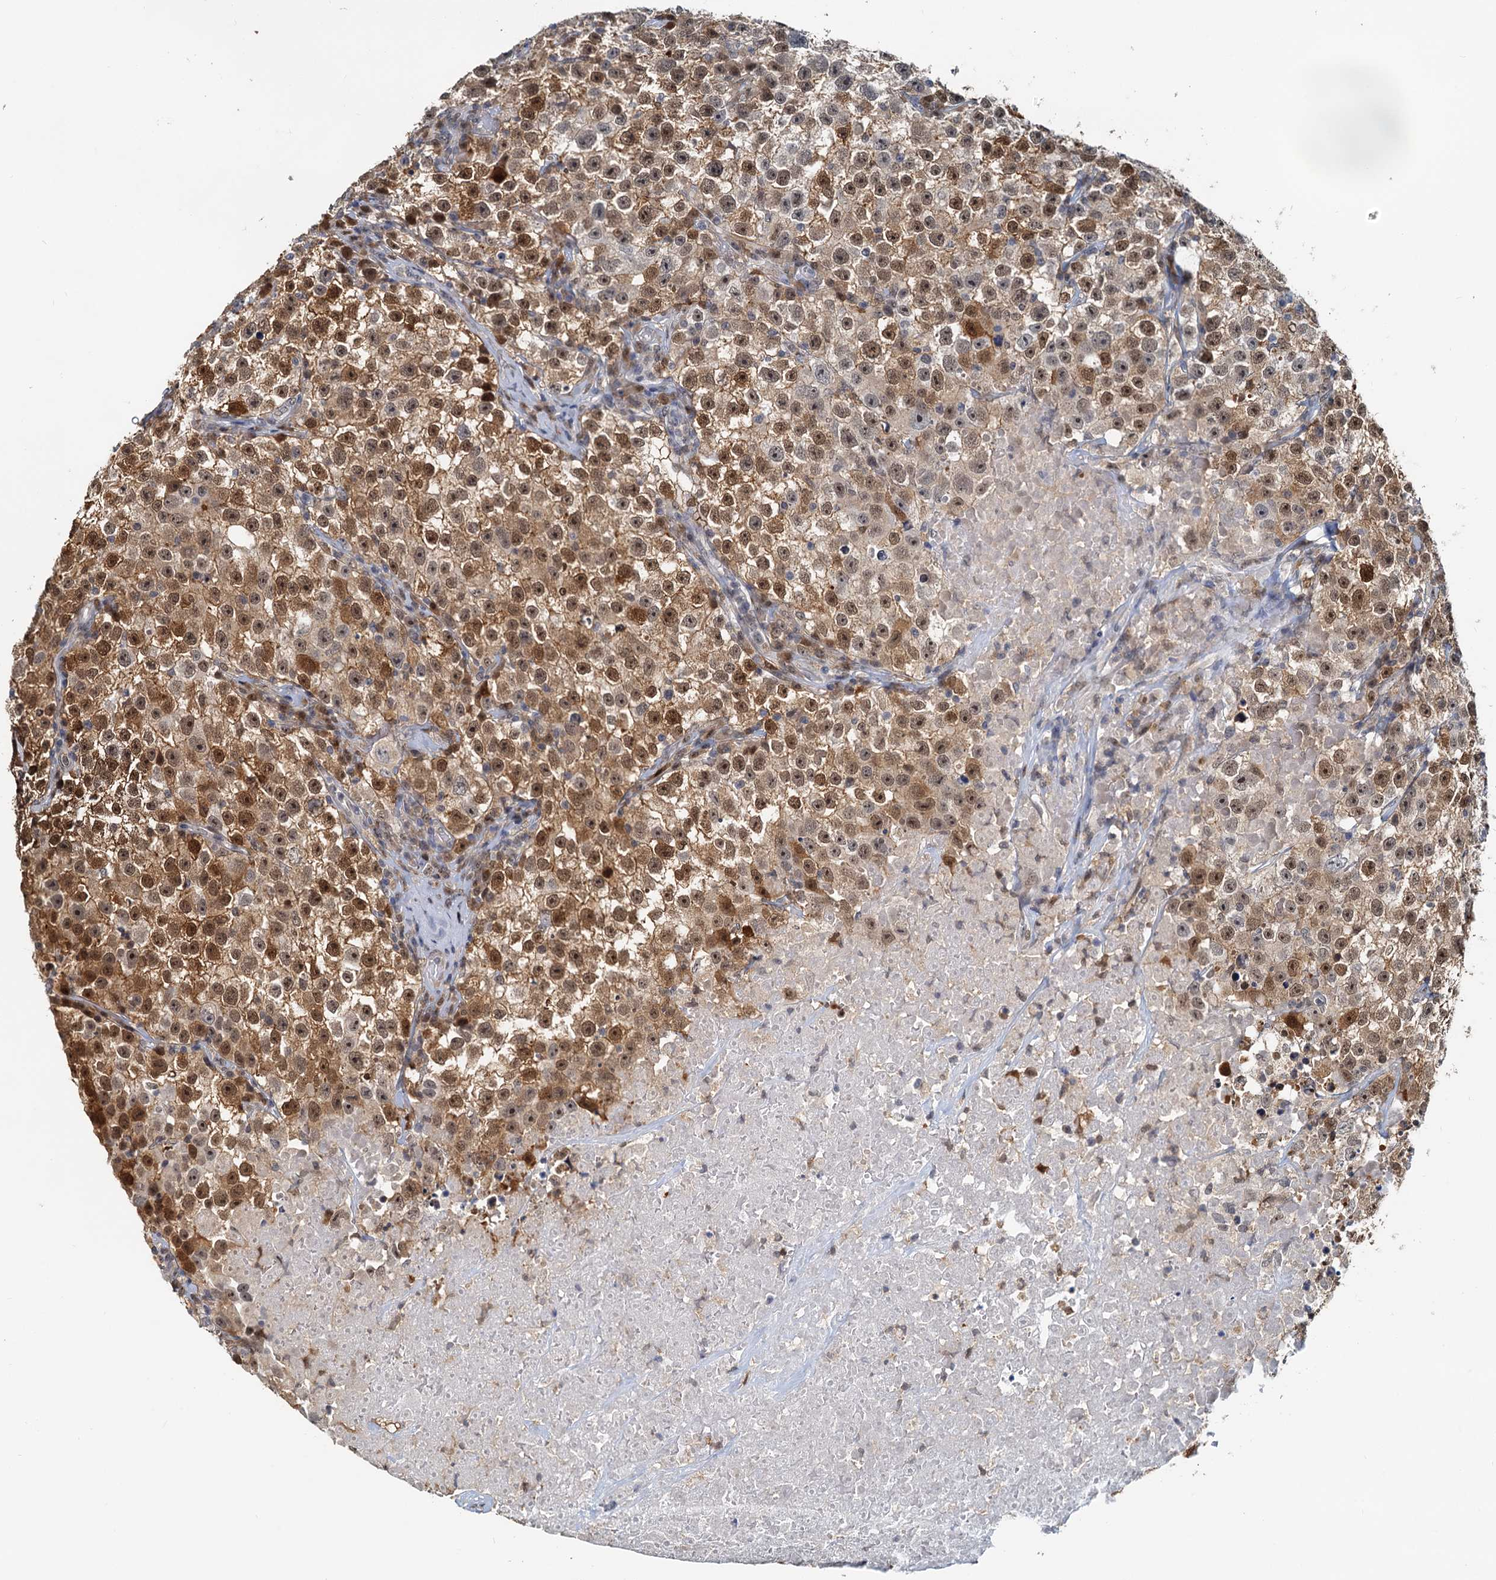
{"staining": {"intensity": "moderate", "quantity": ">75%", "location": "cytoplasmic/membranous,nuclear"}, "tissue": "testis cancer", "cell_type": "Tumor cells", "image_type": "cancer", "snomed": [{"axis": "morphology", "description": "Seminoma, NOS"}, {"axis": "topography", "description": "Testis"}], "caption": "Brown immunohistochemical staining in human testis cancer (seminoma) demonstrates moderate cytoplasmic/membranous and nuclear positivity in about >75% of tumor cells.", "gene": "SPINDOC", "patient": {"sex": "male", "age": 22}}